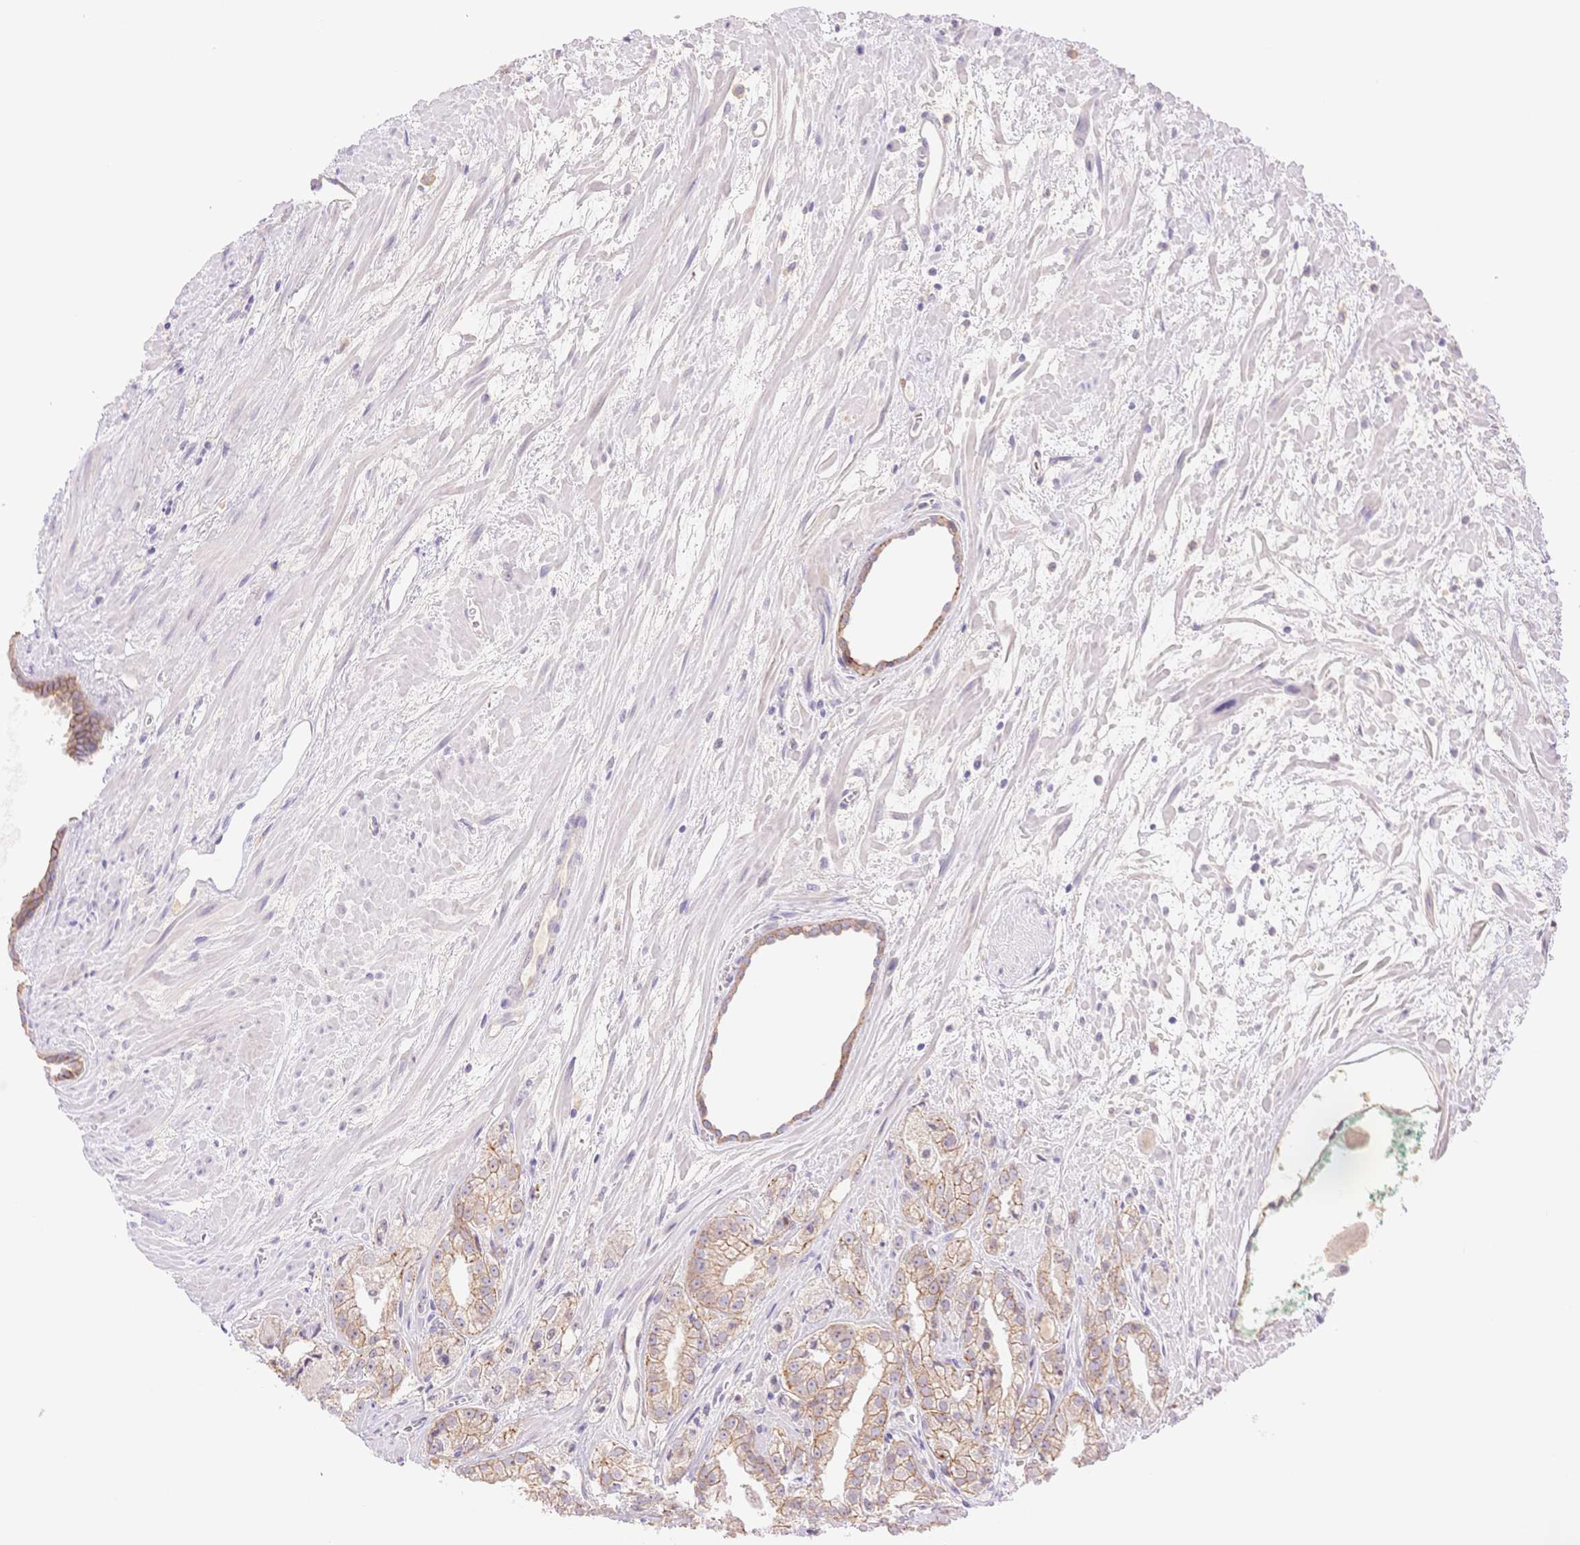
{"staining": {"intensity": "weak", "quantity": "25%-75%", "location": "cytoplasmic/membranous"}, "tissue": "prostate cancer", "cell_type": "Tumor cells", "image_type": "cancer", "snomed": [{"axis": "morphology", "description": "Adenocarcinoma, High grade"}, {"axis": "topography", "description": "Prostate"}], "caption": "DAB (3,3'-diaminobenzidine) immunohistochemical staining of human prostate cancer (high-grade adenocarcinoma) displays weak cytoplasmic/membranous protein staining in about 25%-75% of tumor cells. (brown staining indicates protein expression, while blue staining denotes nuclei).", "gene": "WDR54", "patient": {"sex": "male", "age": 68}}